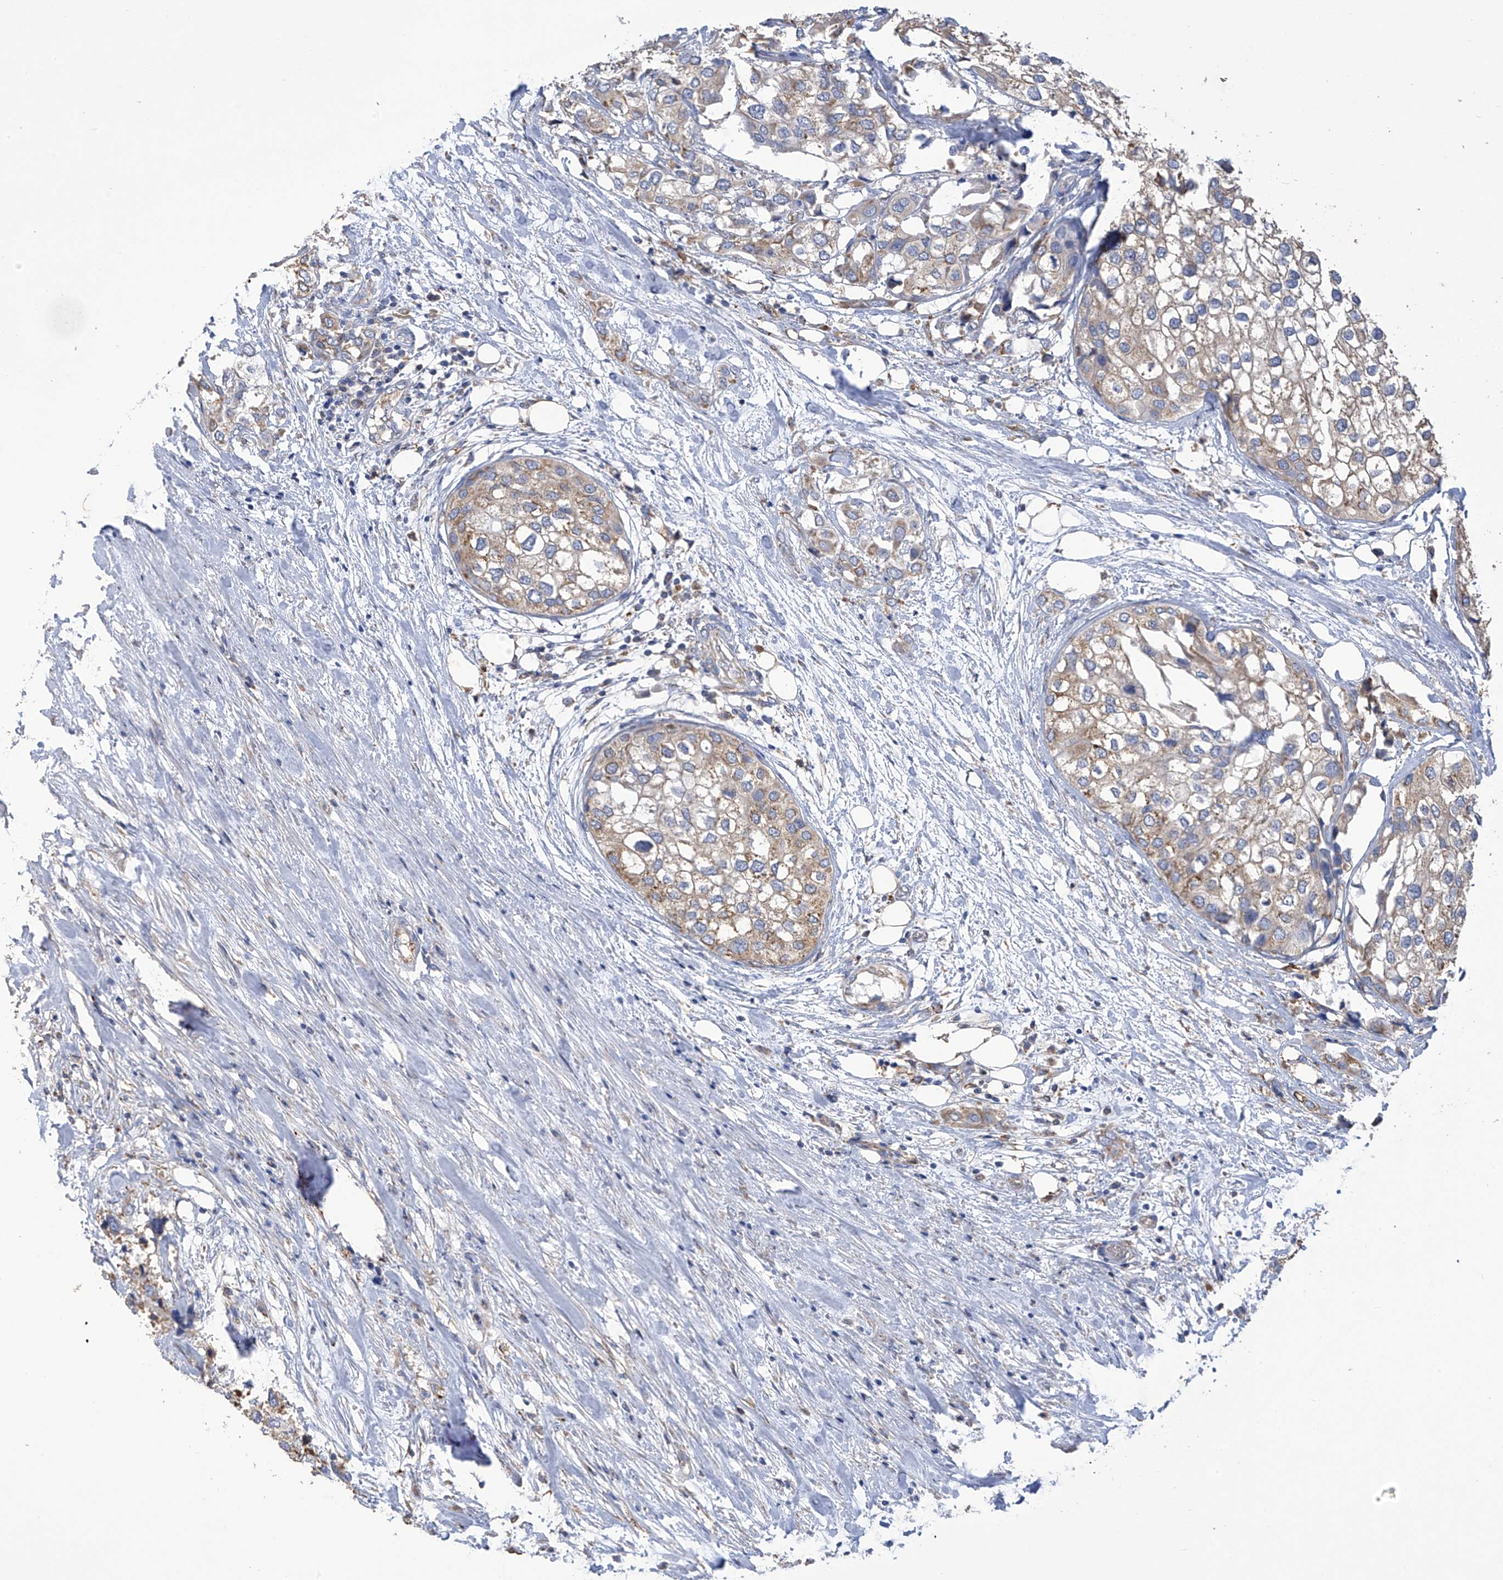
{"staining": {"intensity": "weak", "quantity": "<25%", "location": "cytoplasmic/membranous"}, "tissue": "urothelial cancer", "cell_type": "Tumor cells", "image_type": "cancer", "snomed": [{"axis": "morphology", "description": "Urothelial carcinoma, High grade"}, {"axis": "topography", "description": "Urinary bladder"}], "caption": "Immunohistochemical staining of human urothelial cancer exhibits no significant positivity in tumor cells. The staining was performed using DAB to visualize the protein expression in brown, while the nuclei were stained in blue with hematoxylin (Magnification: 20x).", "gene": "OGT", "patient": {"sex": "male", "age": 64}}